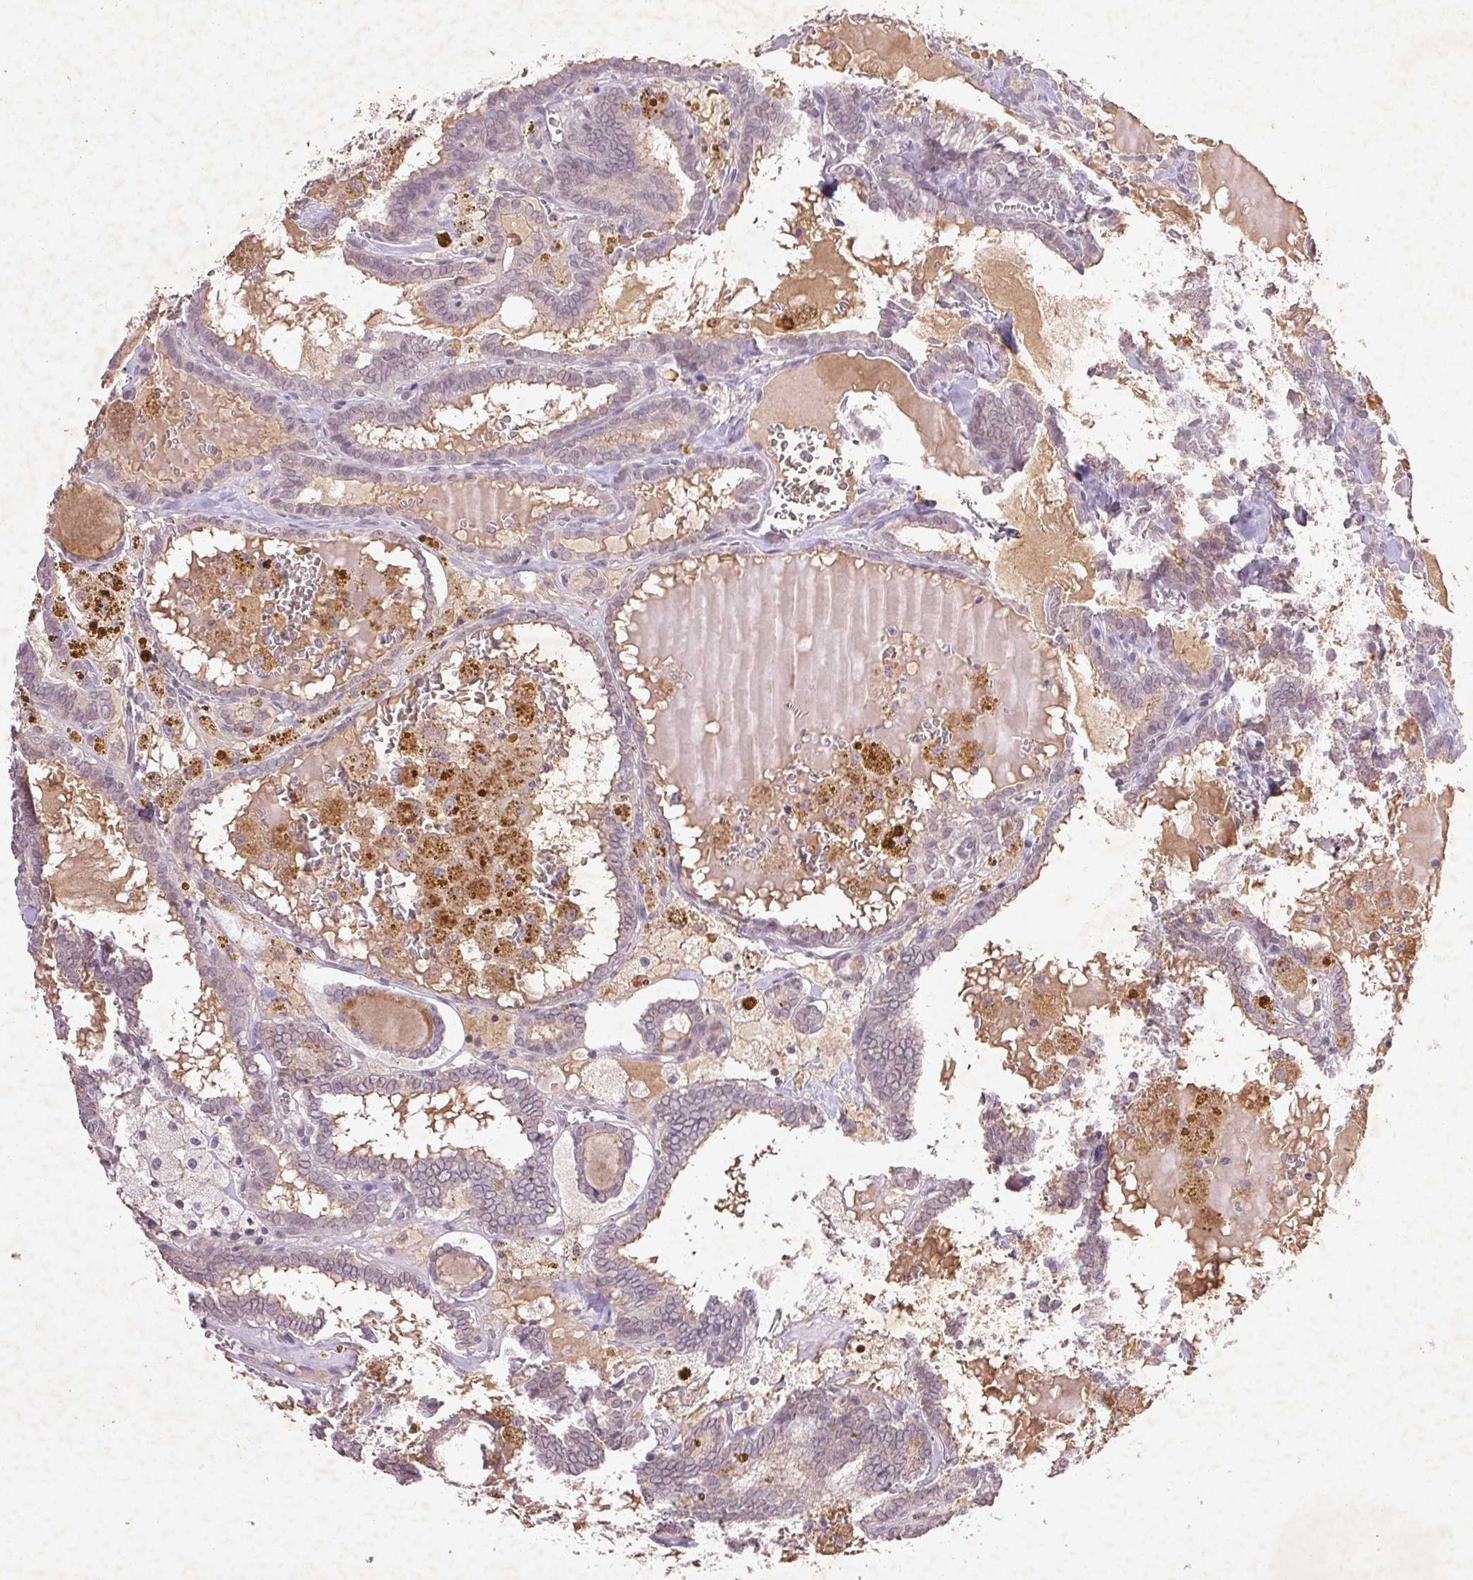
{"staining": {"intensity": "negative", "quantity": "none", "location": "none"}, "tissue": "thyroid cancer", "cell_type": "Tumor cells", "image_type": "cancer", "snomed": [{"axis": "morphology", "description": "Papillary adenocarcinoma, NOS"}, {"axis": "topography", "description": "Thyroid gland"}], "caption": "This is an immunohistochemistry image of thyroid papillary adenocarcinoma. There is no positivity in tumor cells.", "gene": "FAM168B", "patient": {"sex": "female", "age": 39}}